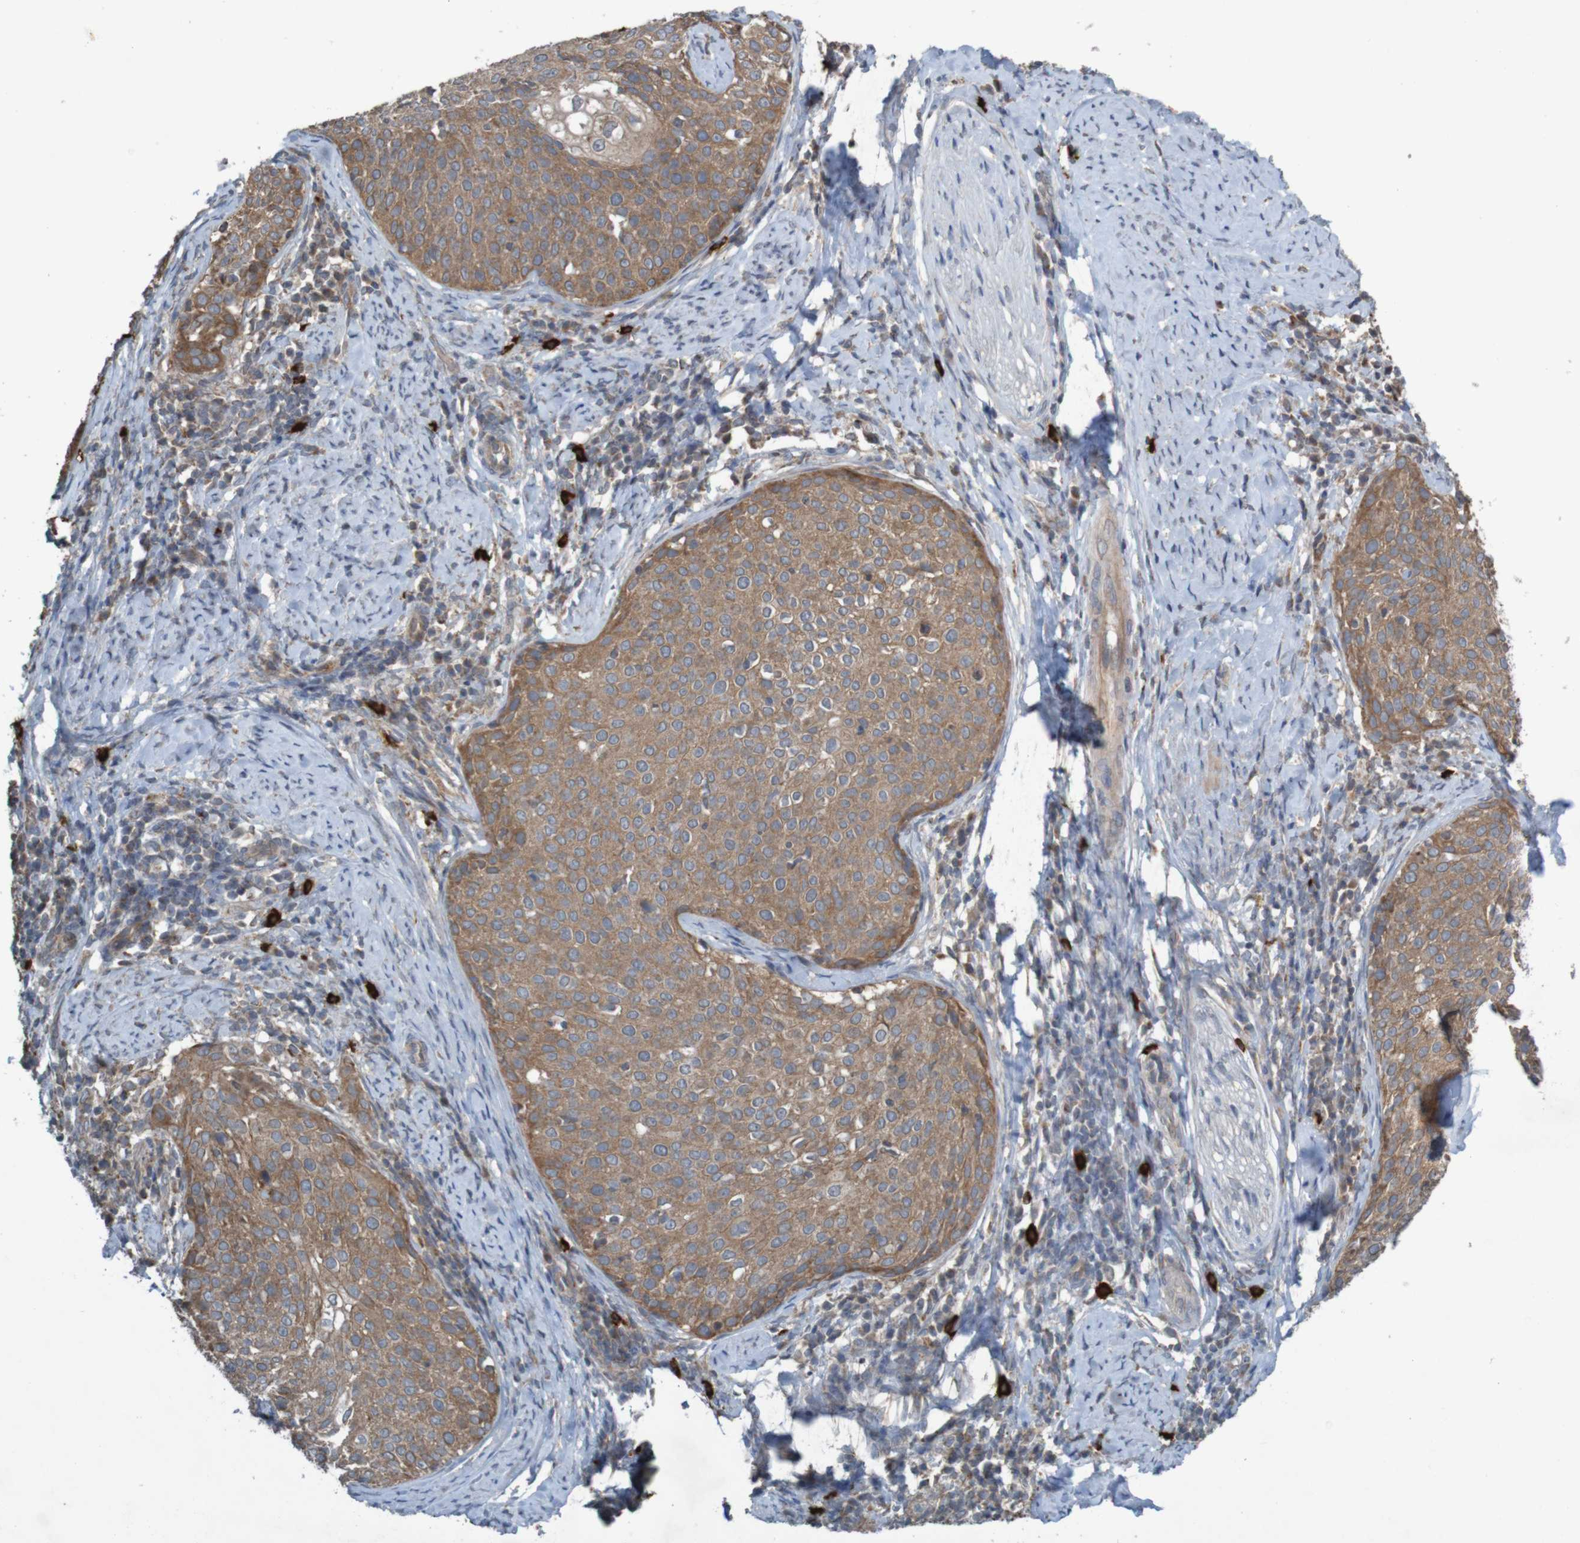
{"staining": {"intensity": "moderate", "quantity": ">75%", "location": "cytoplasmic/membranous"}, "tissue": "cervical cancer", "cell_type": "Tumor cells", "image_type": "cancer", "snomed": [{"axis": "morphology", "description": "Squamous cell carcinoma, NOS"}, {"axis": "topography", "description": "Cervix"}], "caption": "Protein staining of cervical squamous cell carcinoma tissue exhibits moderate cytoplasmic/membranous staining in approximately >75% of tumor cells. (Stains: DAB in brown, nuclei in blue, Microscopy: brightfield microscopy at high magnification).", "gene": "B3GAT2", "patient": {"sex": "female", "age": 51}}